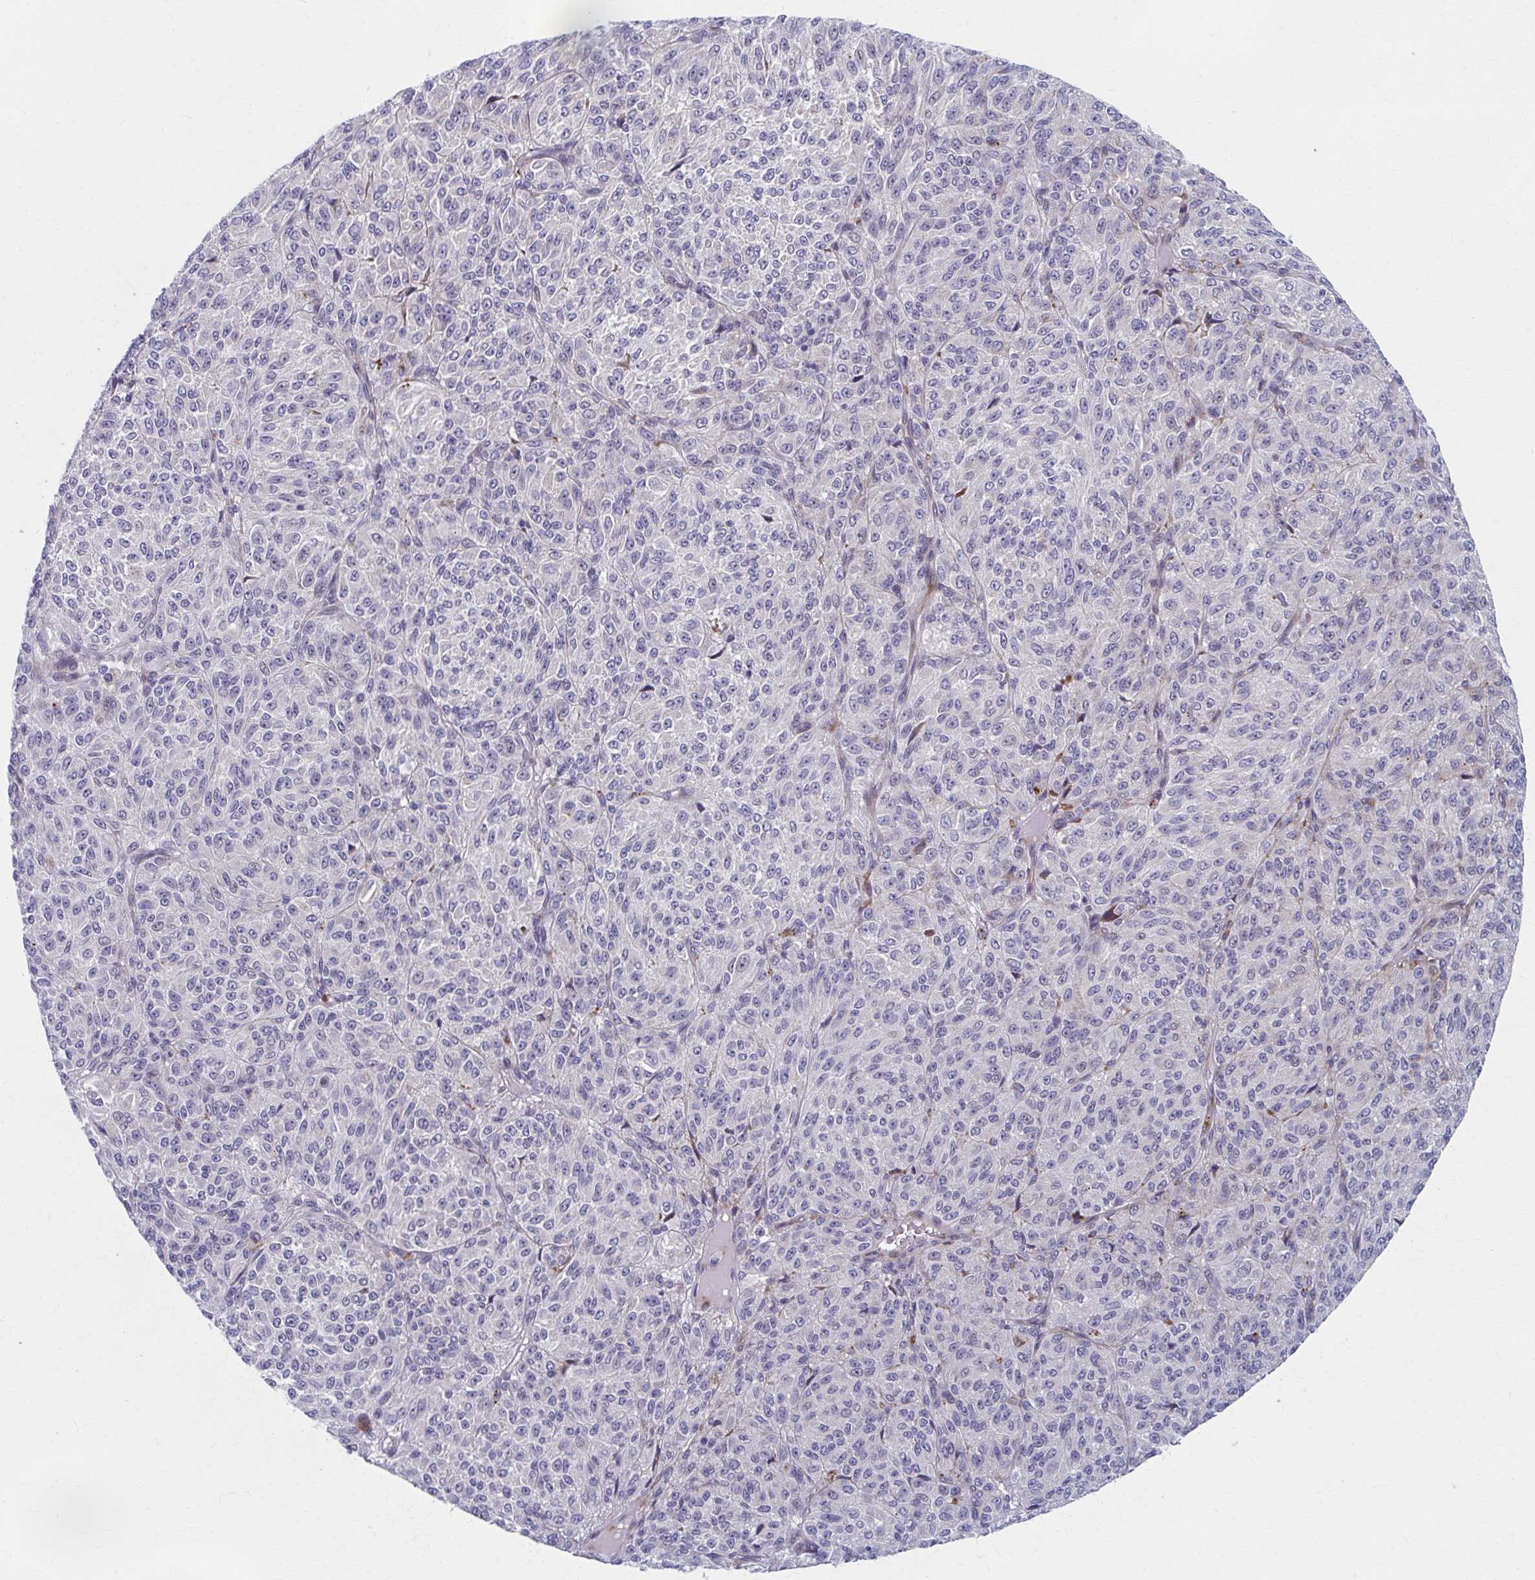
{"staining": {"intensity": "negative", "quantity": "none", "location": "none"}, "tissue": "melanoma", "cell_type": "Tumor cells", "image_type": "cancer", "snomed": [{"axis": "morphology", "description": "Malignant melanoma, Metastatic site"}, {"axis": "topography", "description": "Brain"}], "caption": "Protein analysis of melanoma demonstrates no significant expression in tumor cells.", "gene": "OLFM2", "patient": {"sex": "female", "age": 56}}